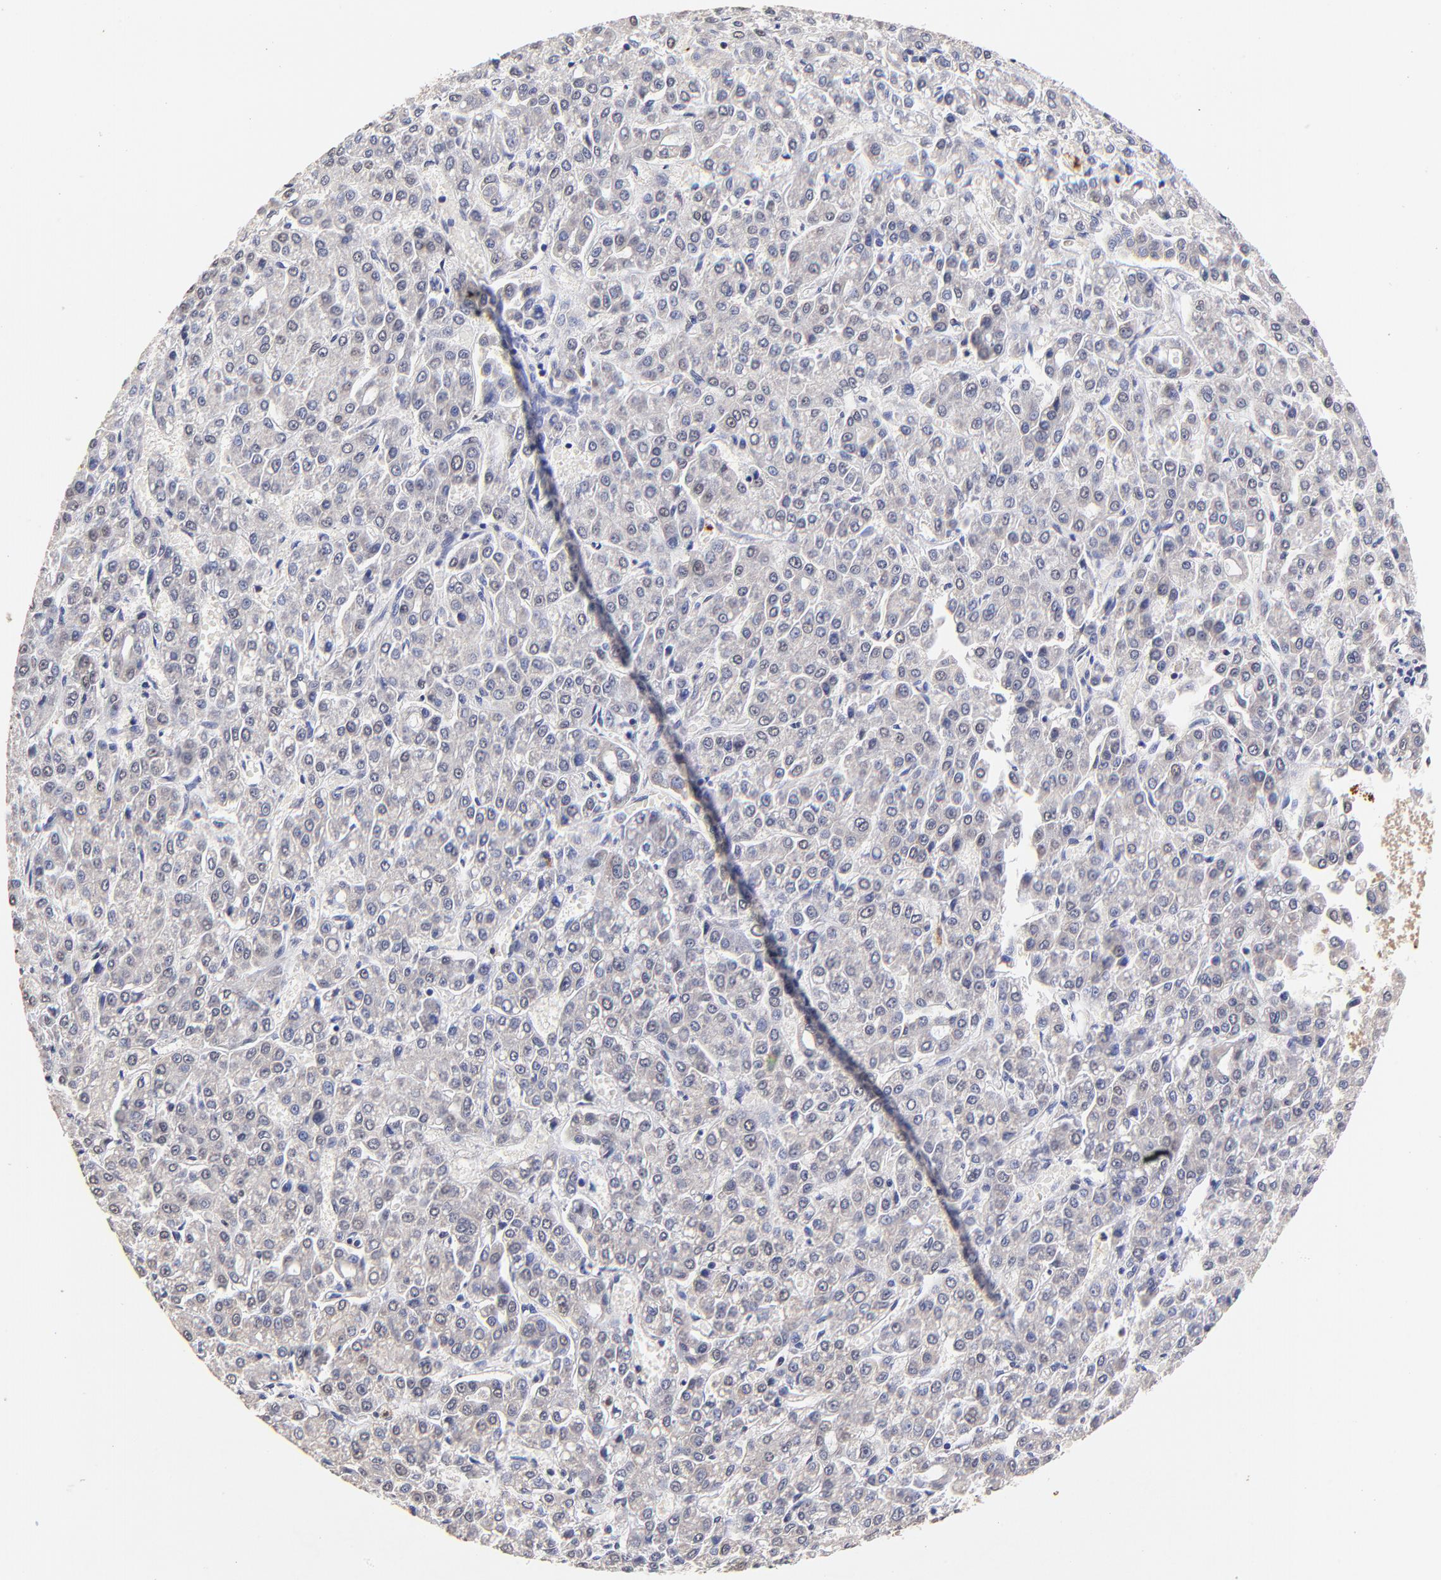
{"staining": {"intensity": "negative", "quantity": "none", "location": "none"}, "tissue": "liver cancer", "cell_type": "Tumor cells", "image_type": "cancer", "snomed": [{"axis": "morphology", "description": "Carcinoma, Hepatocellular, NOS"}, {"axis": "topography", "description": "Liver"}], "caption": "This is a histopathology image of IHC staining of liver cancer (hepatocellular carcinoma), which shows no expression in tumor cells.", "gene": "BBOF1", "patient": {"sex": "male", "age": 69}}